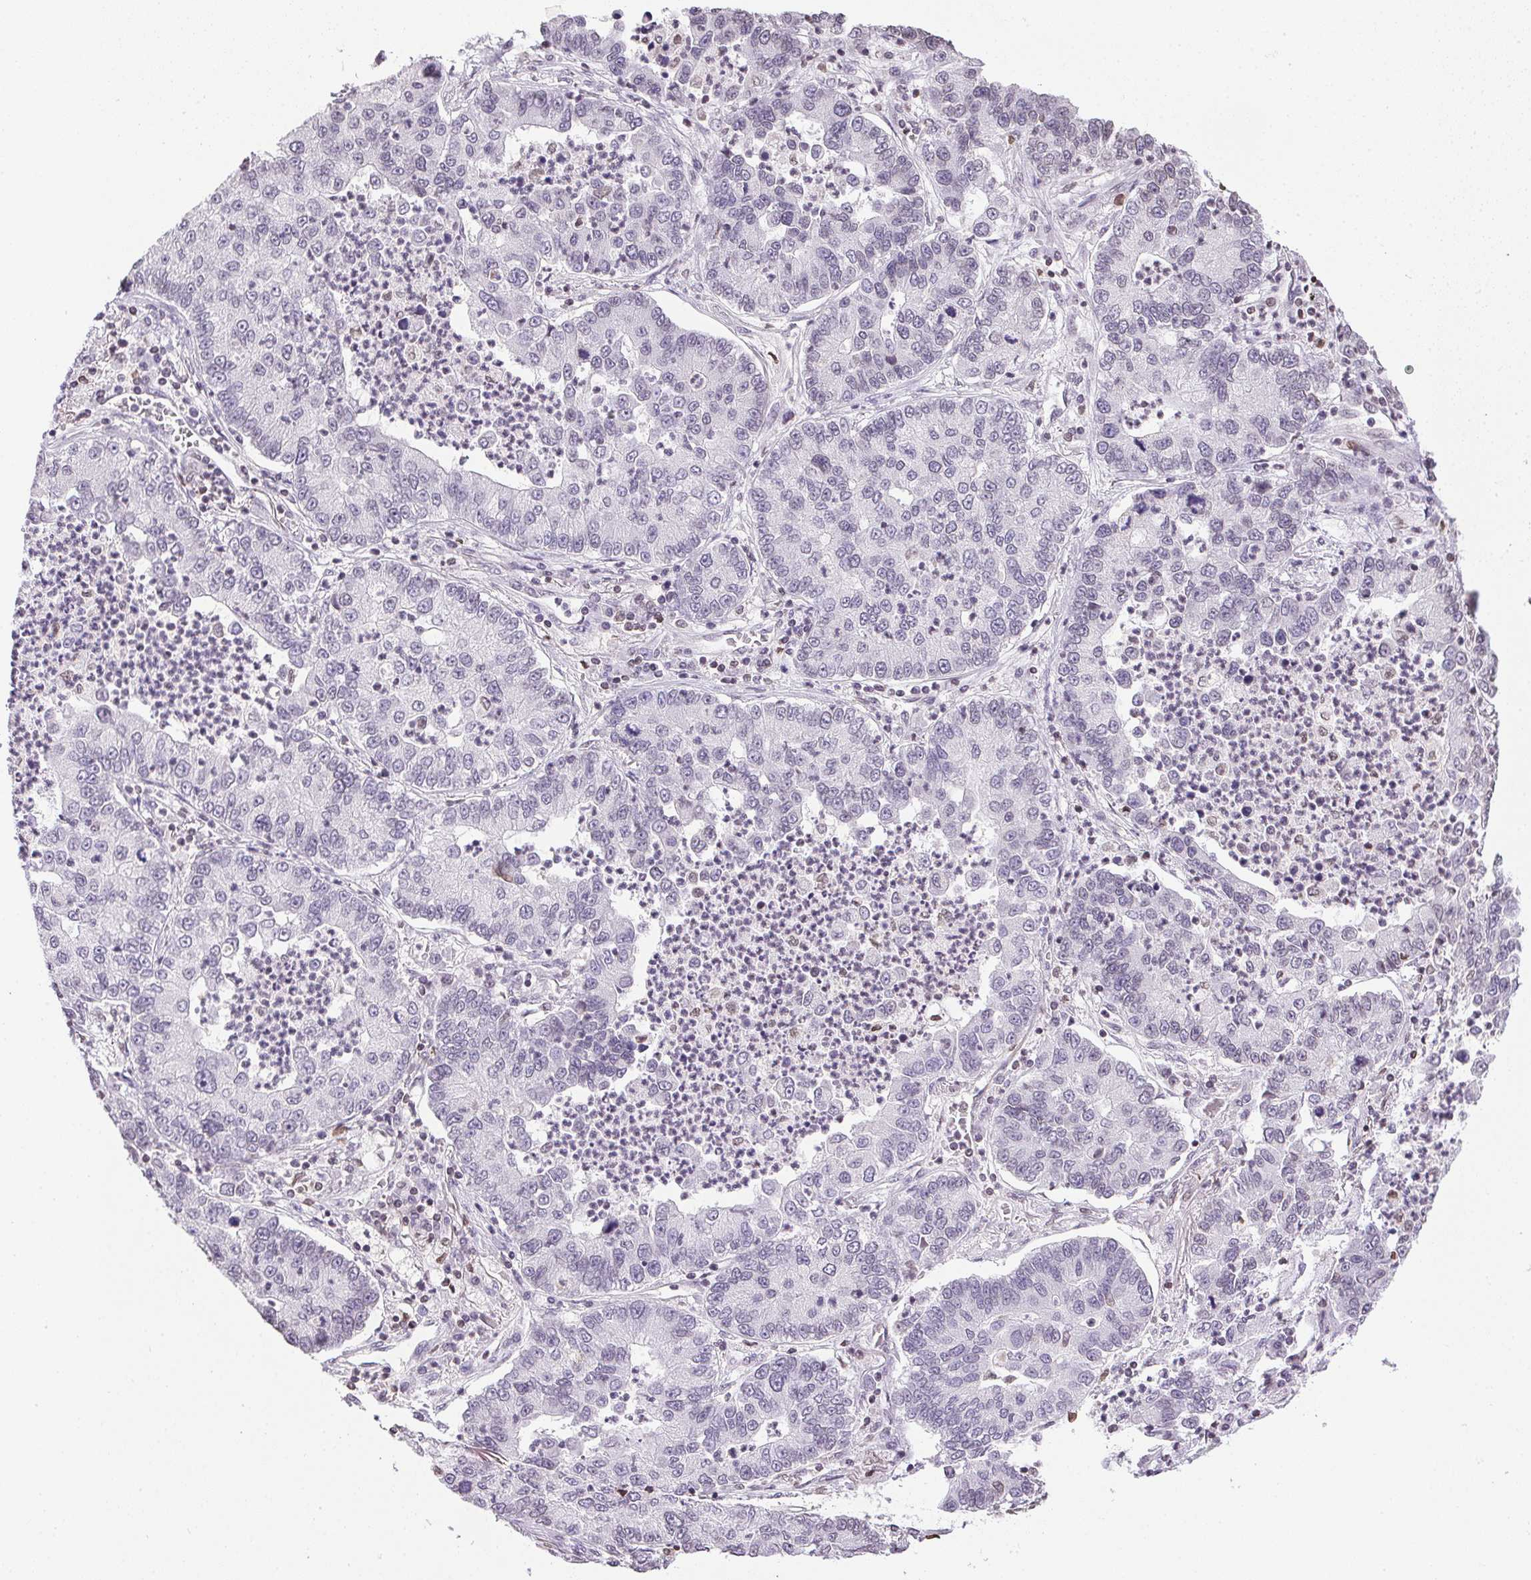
{"staining": {"intensity": "negative", "quantity": "none", "location": "none"}, "tissue": "lung cancer", "cell_type": "Tumor cells", "image_type": "cancer", "snomed": [{"axis": "morphology", "description": "Adenocarcinoma, NOS"}, {"axis": "topography", "description": "Lung"}], "caption": "Immunohistochemical staining of lung cancer (adenocarcinoma) shows no significant staining in tumor cells. The staining is performed using DAB brown chromogen with nuclei counter-stained in using hematoxylin.", "gene": "PRL", "patient": {"sex": "female", "age": 57}}